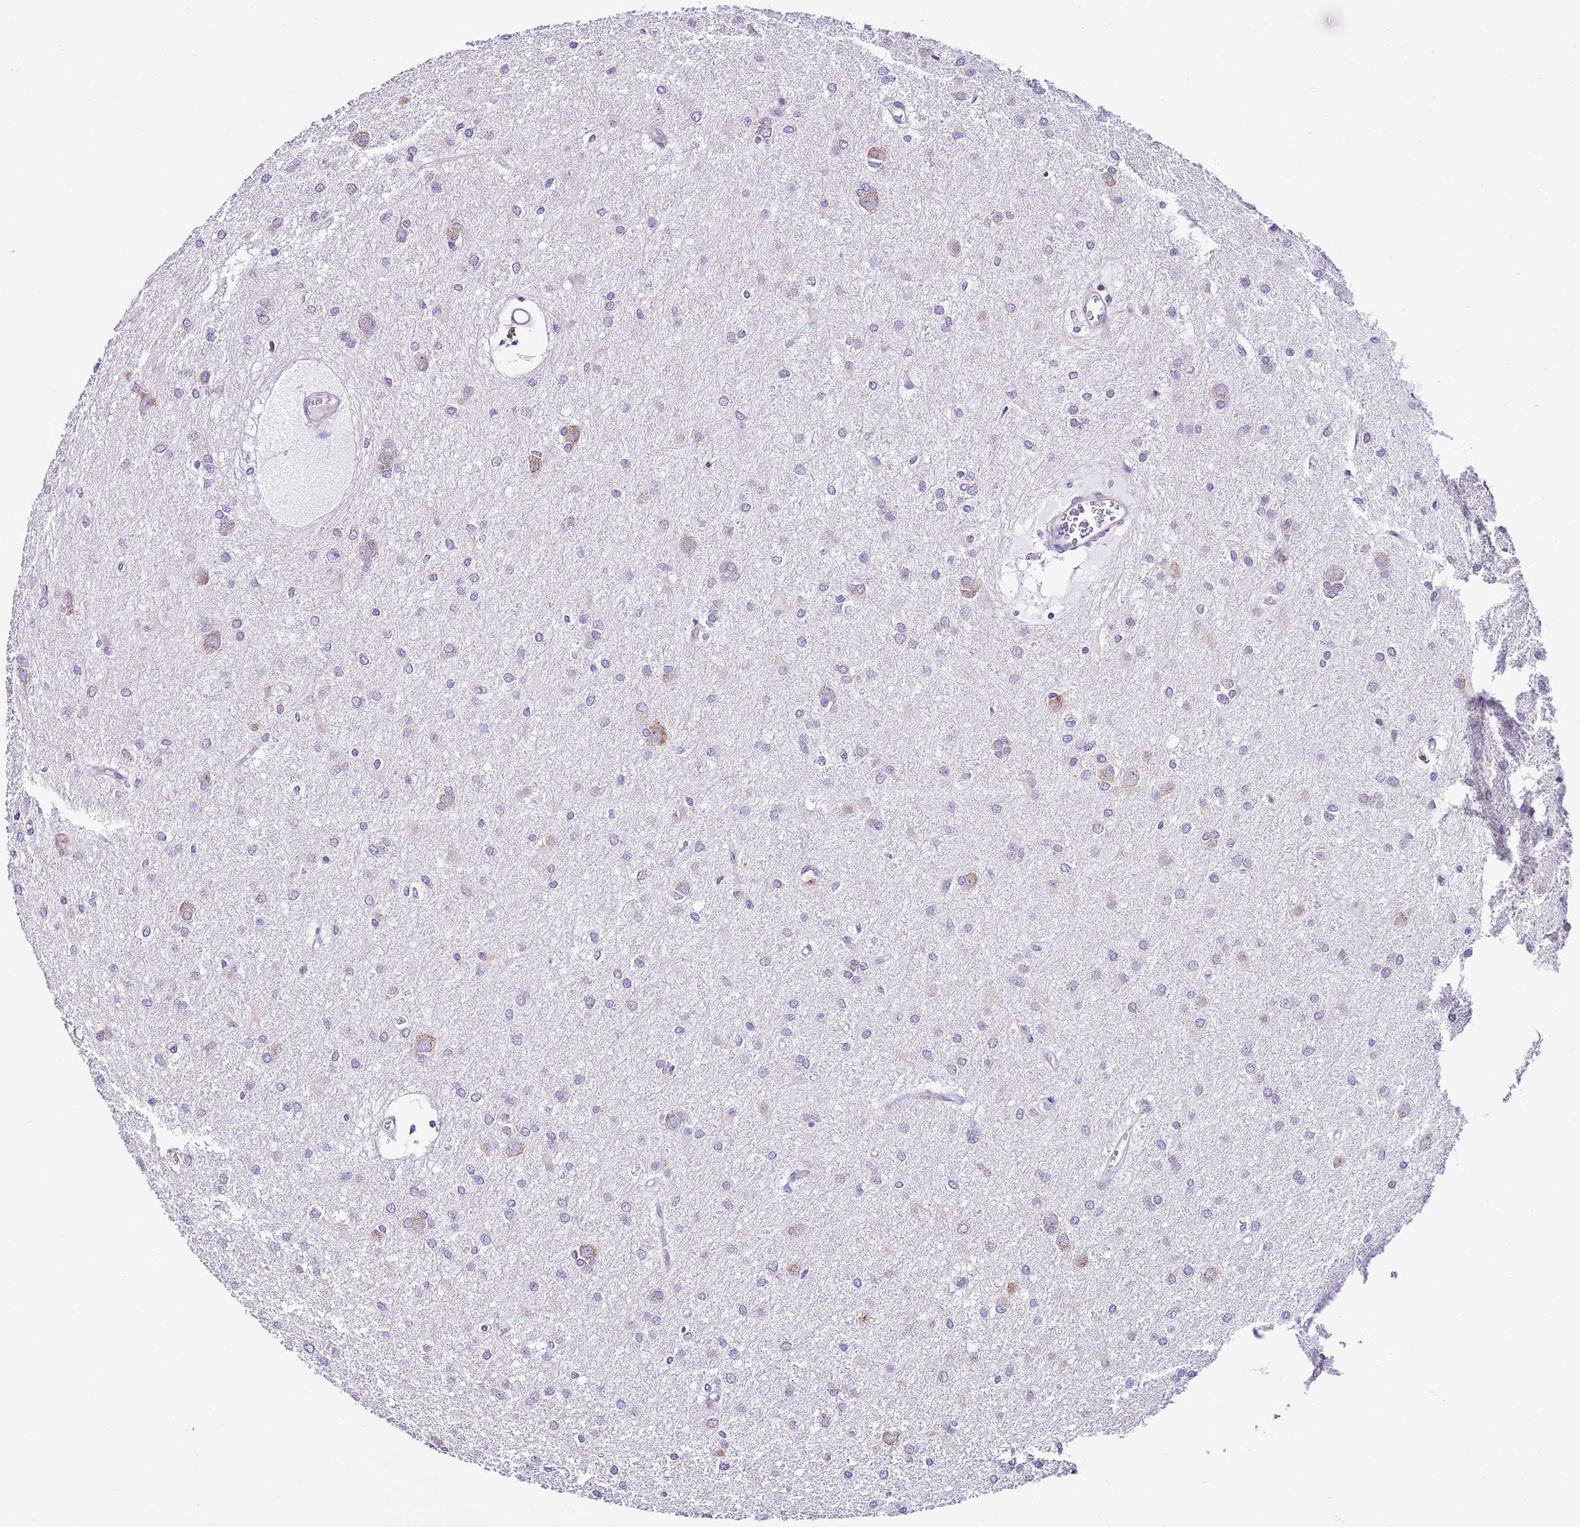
{"staining": {"intensity": "negative", "quantity": "none", "location": "none"}, "tissue": "glioma", "cell_type": "Tumor cells", "image_type": "cancer", "snomed": [{"axis": "morphology", "description": "Glioma, malignant, High grade"}, {"axis": "topography", "description": "Brain"}], "caption": "This is an immunohistochemistry photomicrograph of human high-grade glioma (malignant). There is no positivity in tumor cells.", "gene": "RPS10", "patient": {"sex": "female", "age": 50}}